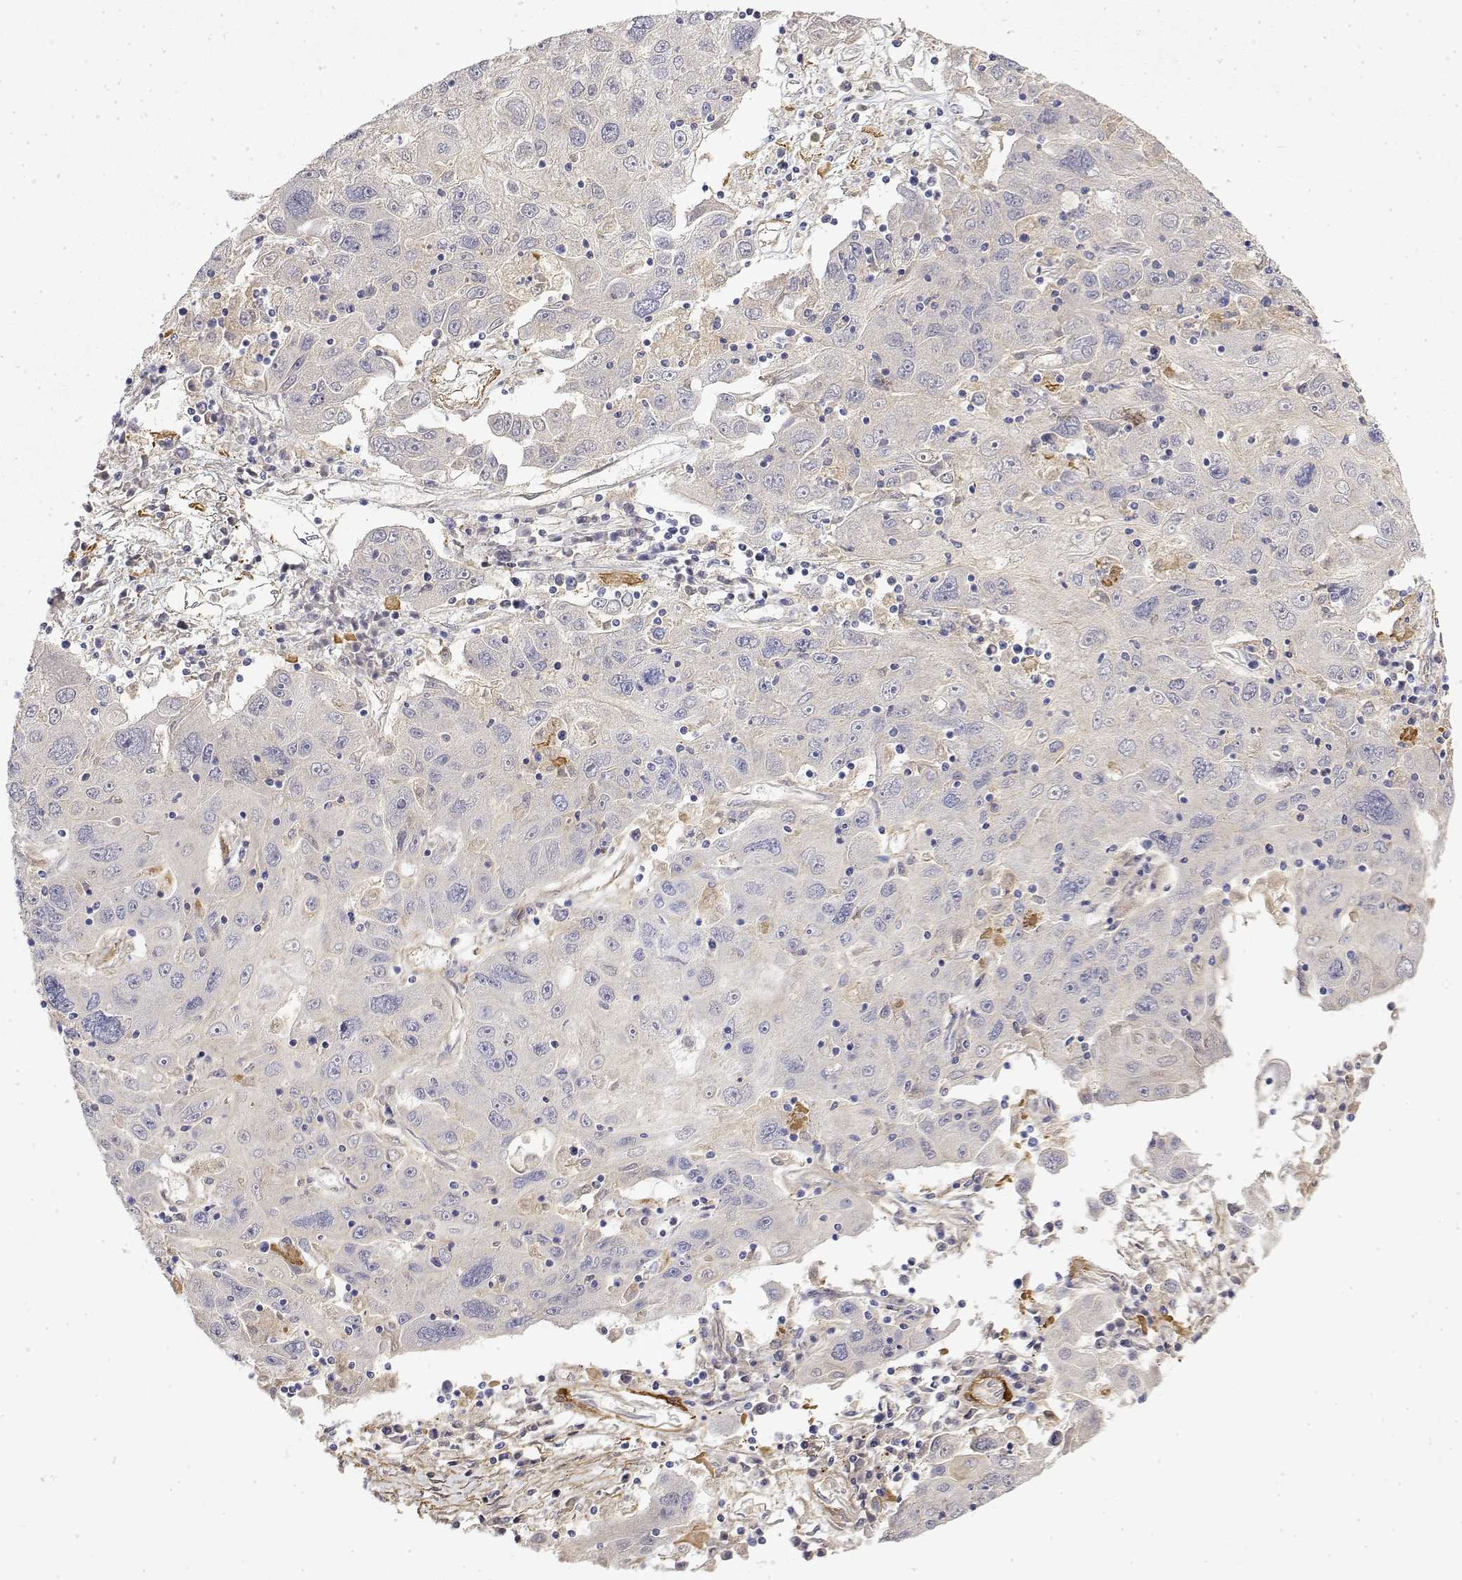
{"staining": {"intensity": "negative", "quantity": "none", "location": "none"}, "tissue": "stomach cancer", "cell_type": "Tumor cells", "image_type": "cancer", "snomed": [{"axis": "morphology", "description": "Adenocarcinoma, NOS"}, {"axis": "topography", "description": "Stomach"}], "caption": "DAB (3,3'-diaminobenzidine) immunohistochemical staining of human stomach adenocarcinoma shows no significant expression in tumor cells. (Stains: DAB immunohistochemistry with hematoxylin counter stain, Microscopy: brightfield microscopy at high magnification).", "gene": "SOWAHD", "patient": {"sex": "male", "age": 56}}